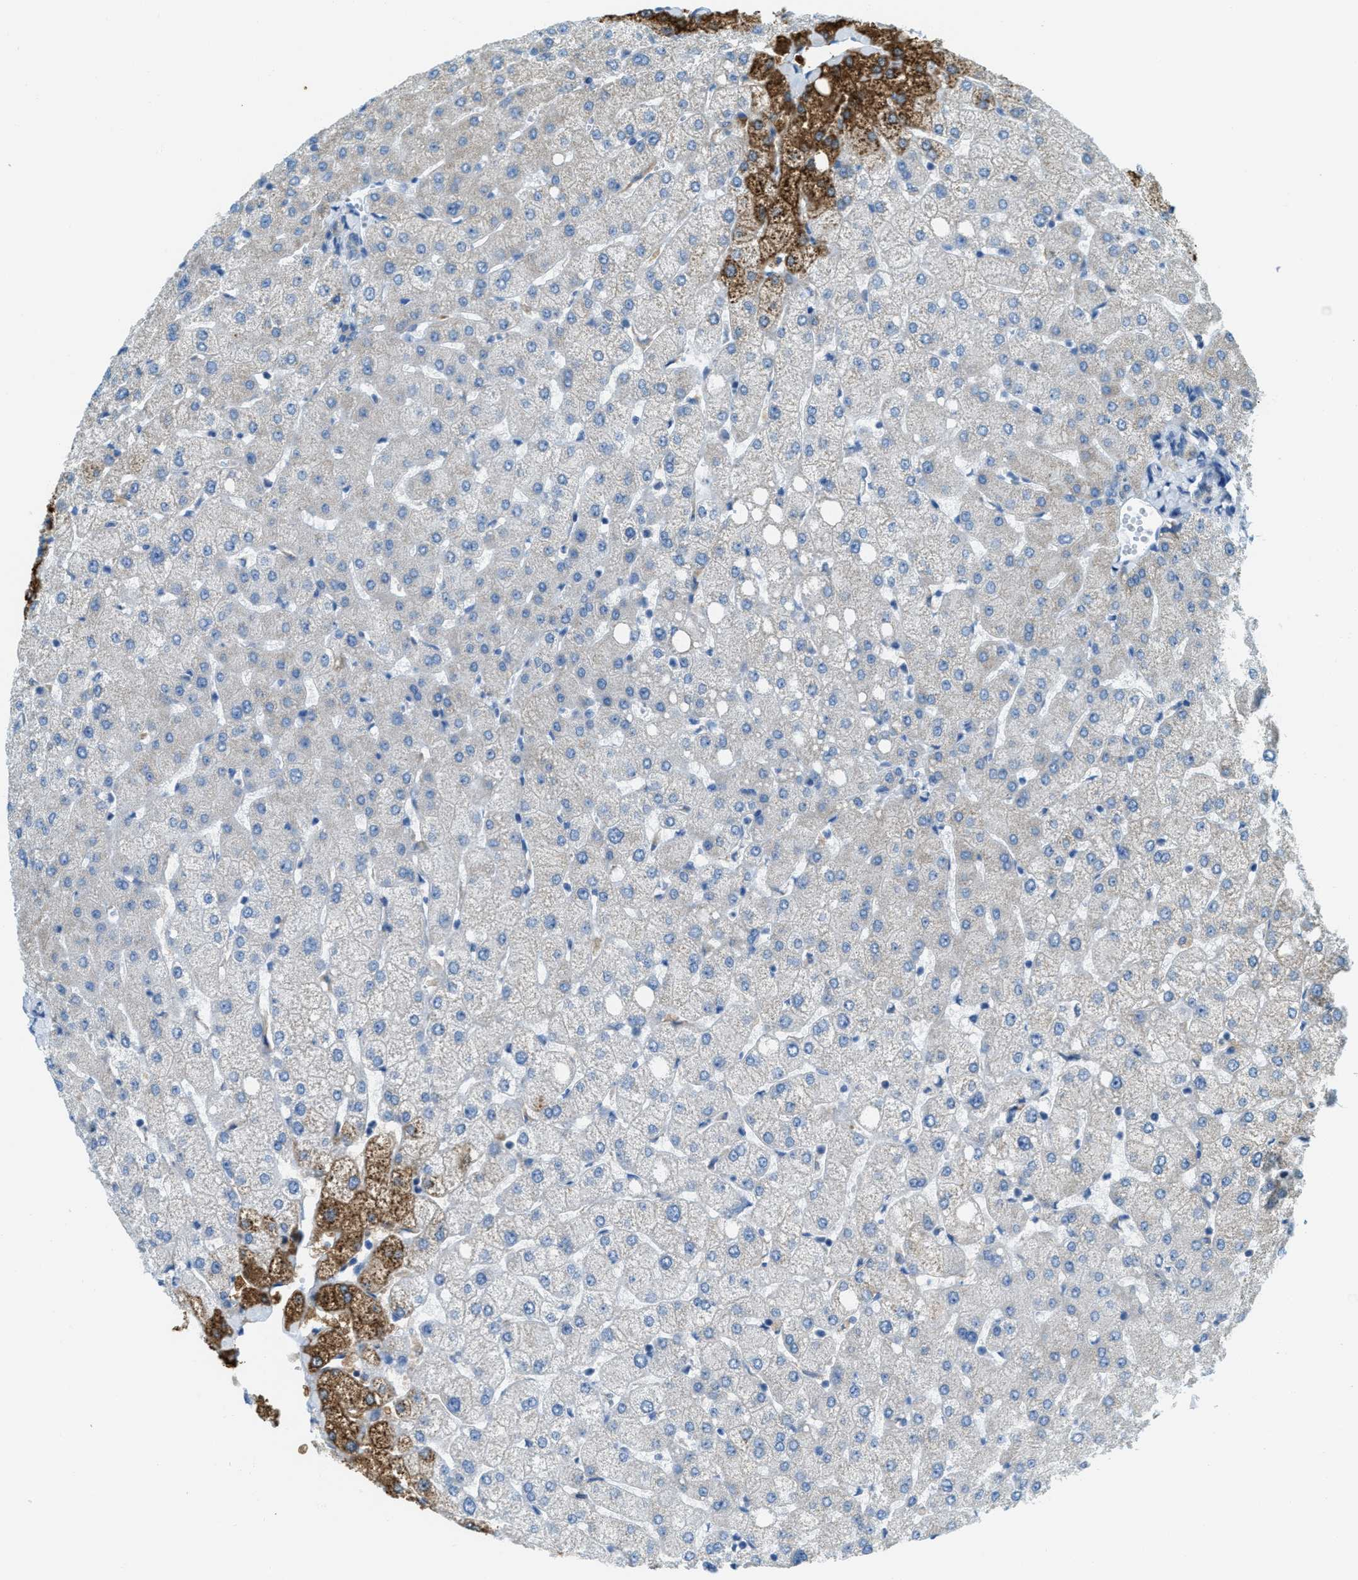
{"staining": {"intensity": "negative", "quantity": "none", "location": "none"}, "tissue": "liver", "cell_type": "Cholangiocytes", "image_type": "normal", "snomed": [{"axis": "morphology", "description": "Normal tissue, NOS"}, {"axis": "topography", "description": "Liver"}], "caption": "High power microscopy image of an immunohistochemistry photomicrograph of normal liver, revealing no significant staining in cholangiocytes. (Brightfield microscopy of DAB (3,3'-diaminobenzidine) IHC at high magnification).", "gene": "MATCAP2", "patient": {"sex": "female", "age": 54}}